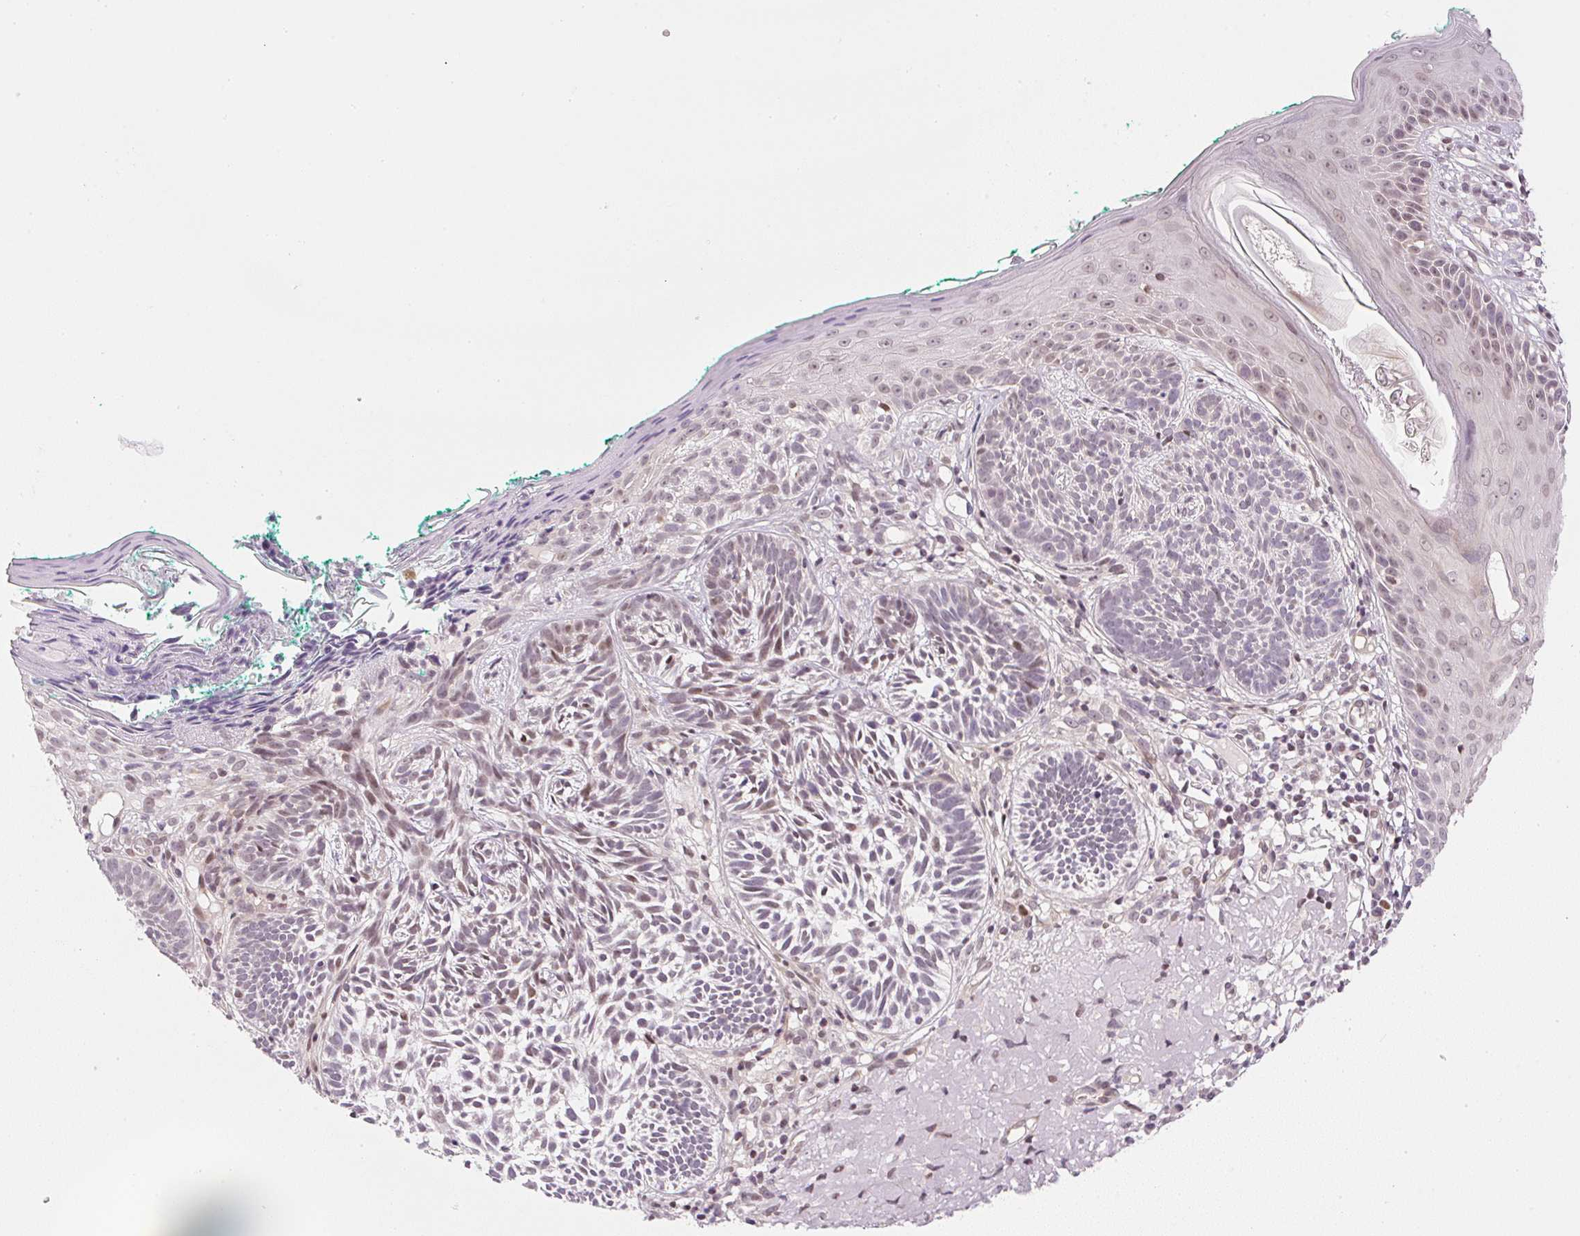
{"staining": {"intensity": "weak", "quantity": "25%-75%", "location": "nuclear"}, "tissue": "skin cancer", "cell_type": "Tumor cells", "image_type": "cancer", "snomed": [{"axis": "morphology", "description": "Basal cell carcinoma"}, {"axis": "topography", "description": "Skin"}], "caption": "Approximately 25%-75% of tumor cells in human skin cancer (basal cell carcinoma) demonstrate weak nuclear protein staining as visualized by brown immunohistochemical staining.", "gene": "DPPA4", "patient": {"sex": "male", "age": 68}}